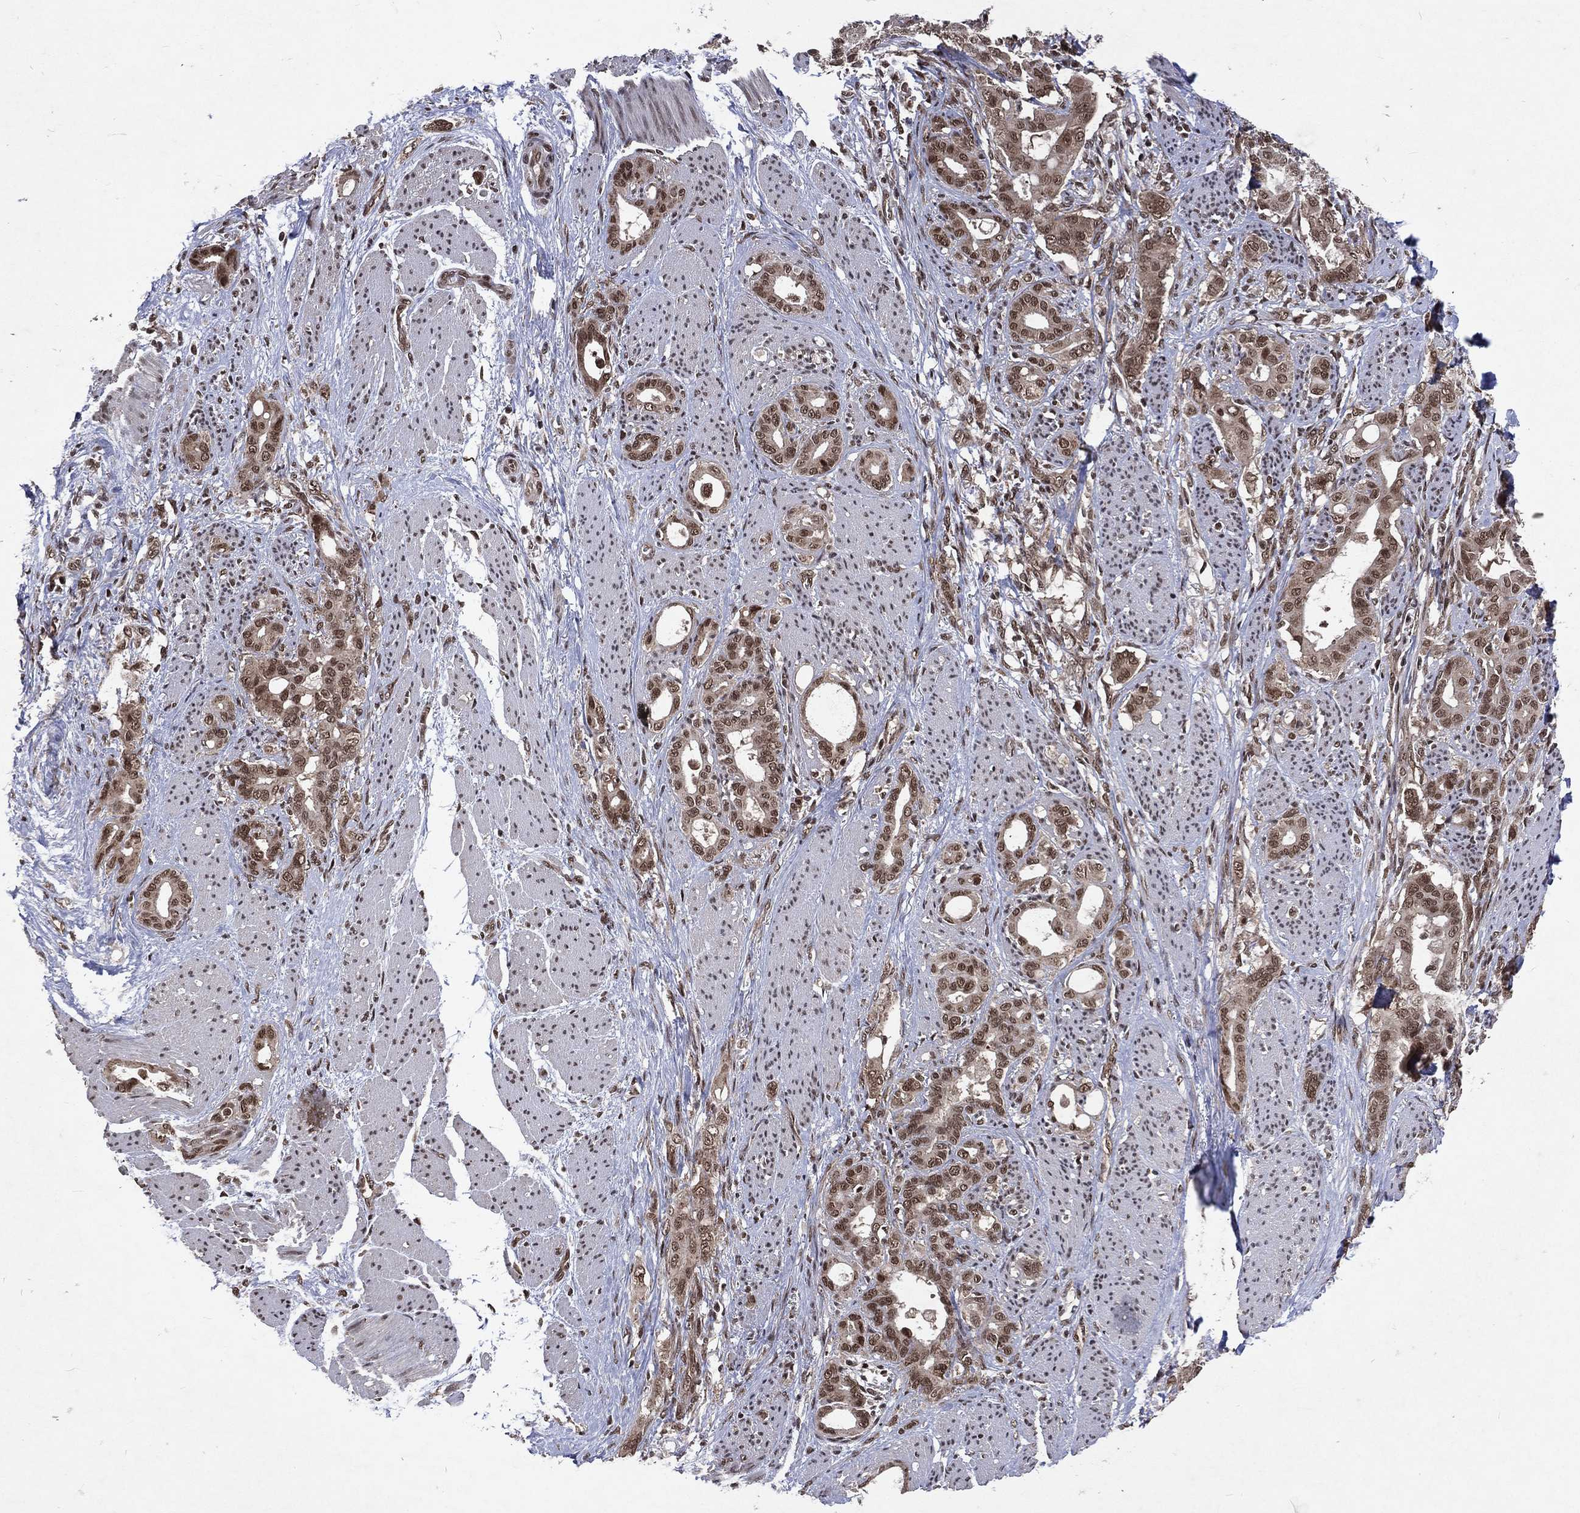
{"staining": {"intensity": "moderate", "quantity": ">75%", "location": "nuclear"}, "tissue": "stomach cancer", "cell_type": "Tumor cells", "image_type": "cancer", "snomed": [{"axis": "morphology", "description": "Normal tissue, NOS"}, {"axis": "morphology", "description": "Adenocarcinoma, NOS"}, {"axis": "topography", "description": "Esophagus"}, {"axis": "topography", "description": "Stomach, upper"}], "caption": "Immunohistochemical staining of stomach cancer reveals moderate nuclear protein positivity in approximately >75% of tumor cells. The staining is performed using DAB brown chromogen to label protein expression. The nuclei are counter-stained blue using hematoxylin.", "gene": "DMAP1", "patient": {"sex": "male", "age": 62}}